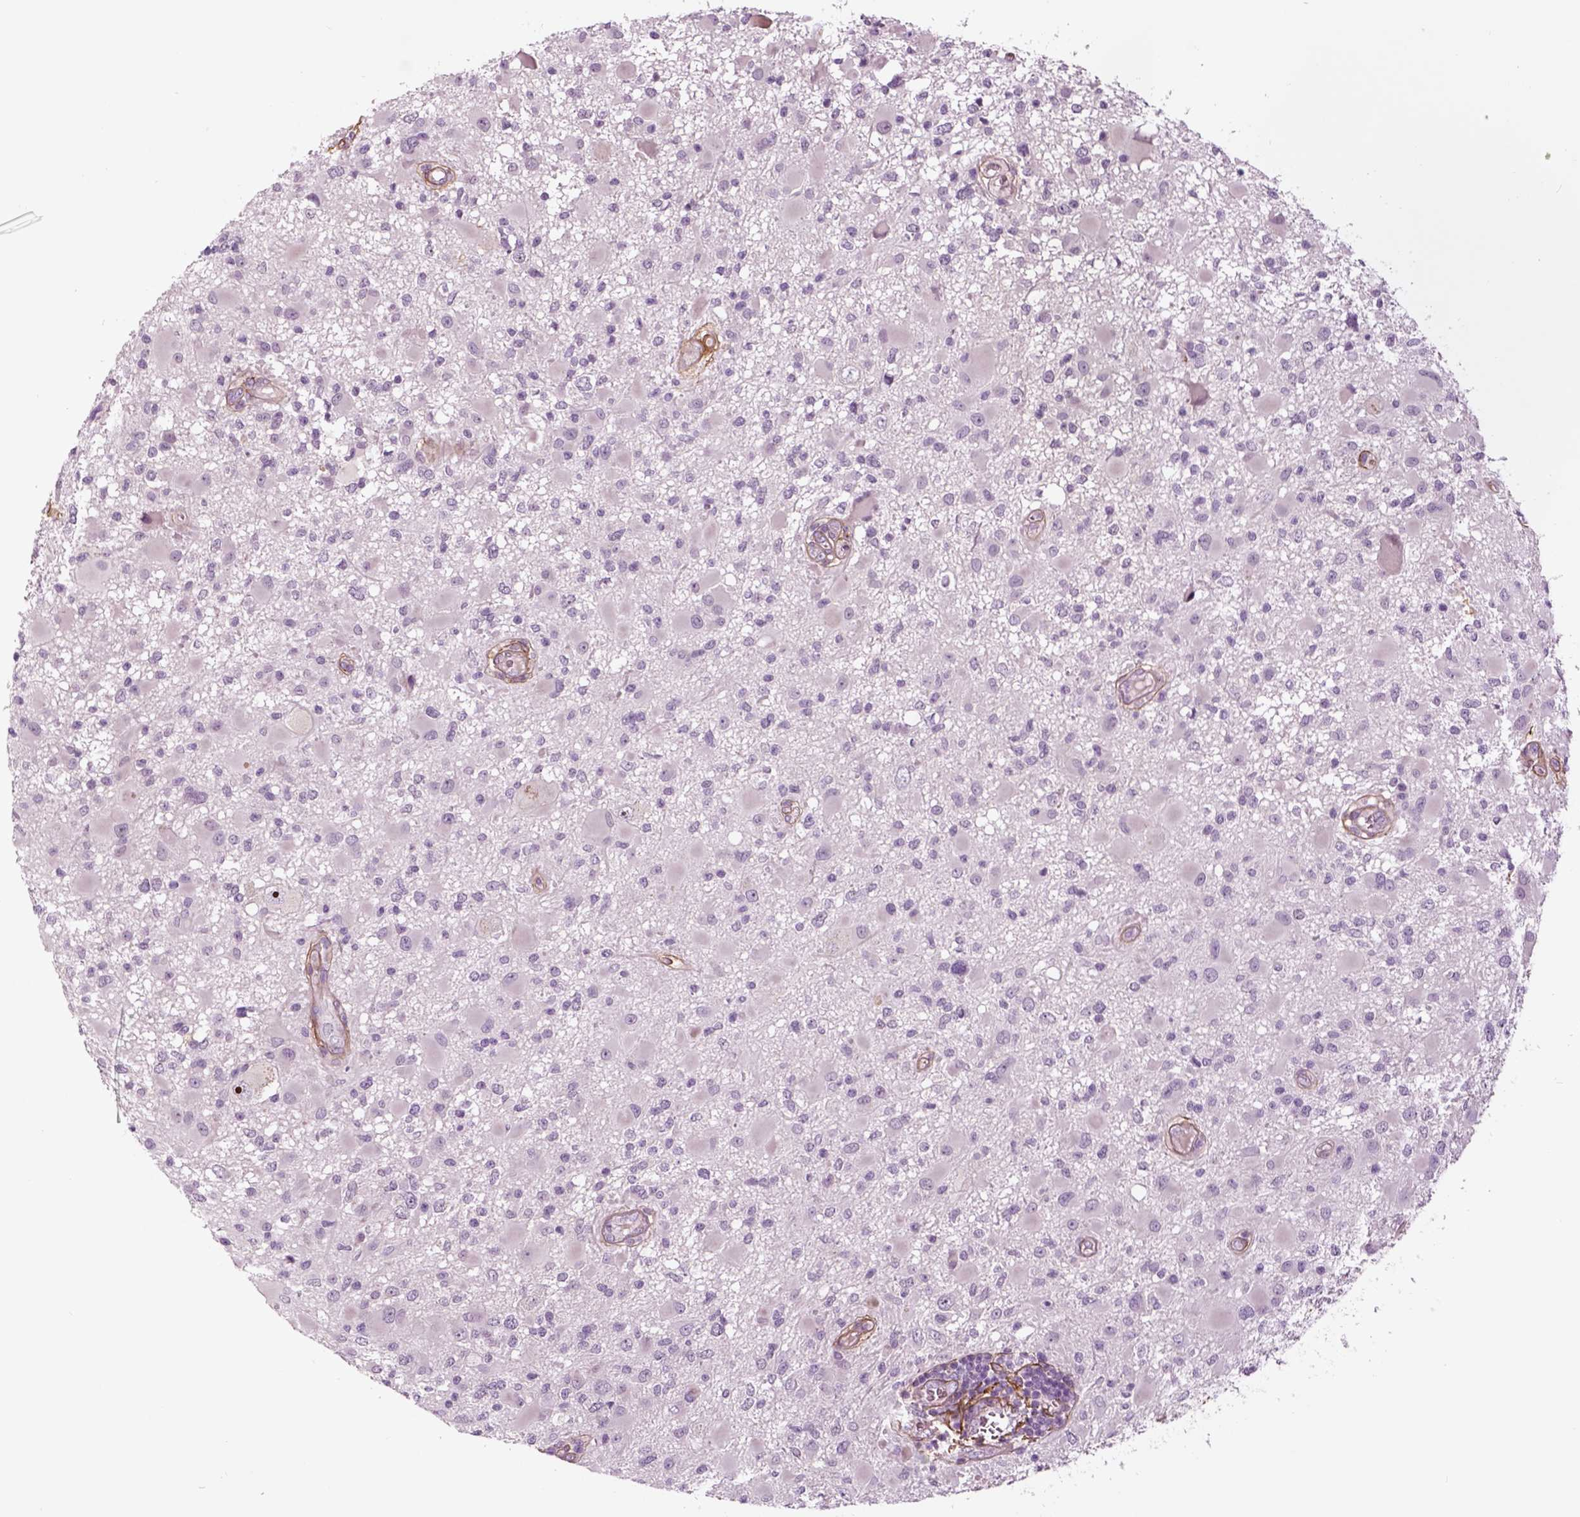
{"staining": {"intensity": "negative", "quantity": "none", "location": "none"}, "tissue": "glioma", "cell_type": "Tumor cells", "image_type": "cancer", "snomed": [{"axis": "morphology", "description": "Glioma, malignant, High grade"}, {"axis": "topography", "description": "Brain"}], "caption": "High magnification brightfield microscopy of malignant glioma (high-grade) stained with DAB (3,3'-diaminobenzidine) (brown) and counterstained with hematoxylin (blue): tumor cells show no significant expression. (DAB immunohistochemistry, high magnification).", "gene": "COL6A2", "patient": {"sex": "male", "age": 54}}